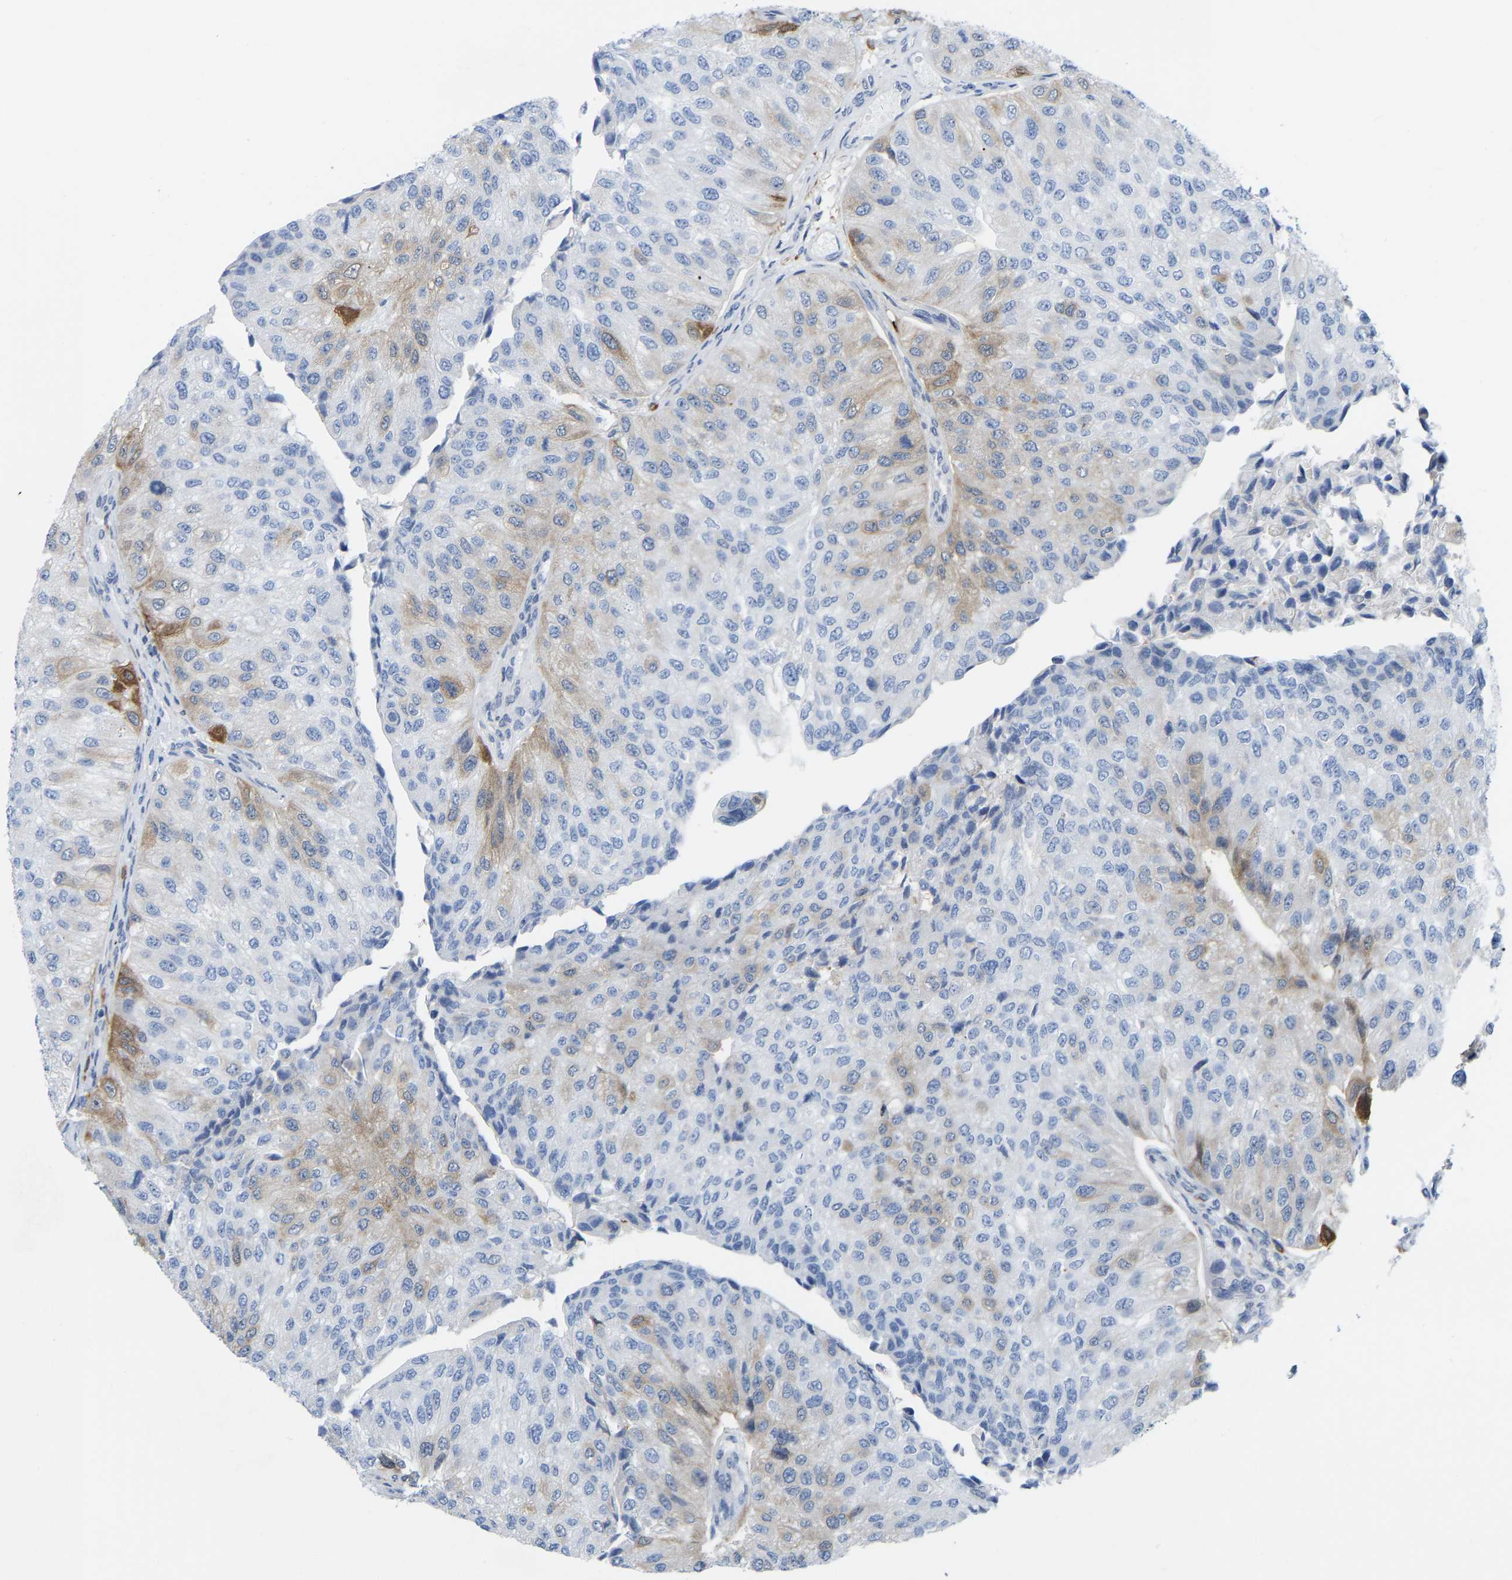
{"staining": {"intensity": "moderate", "quantity": "<25%", "location": "cytoplasmic/membranous"}, "tissue": "urothelial cancer", "cell_type": "Tumor cells", "image_type": "cancer", "snomed": [{"axis": "morphology", "description": "Urothelial carcinoma, High grade"}, {"axis": "topography", "description": "Kidney"}, {"axis": "topography", "description": "Urinary bladder"}], "caption": "IHC photomicrograph of urothelial carcinoma (high-grade) stained for a protein (brown), which reveals low levels of moderate cytoplasmic/membranous staining in about <25% of tumor cells.", "gene": "ABTB2", "patient": {"sex": "male", "age": 77}}